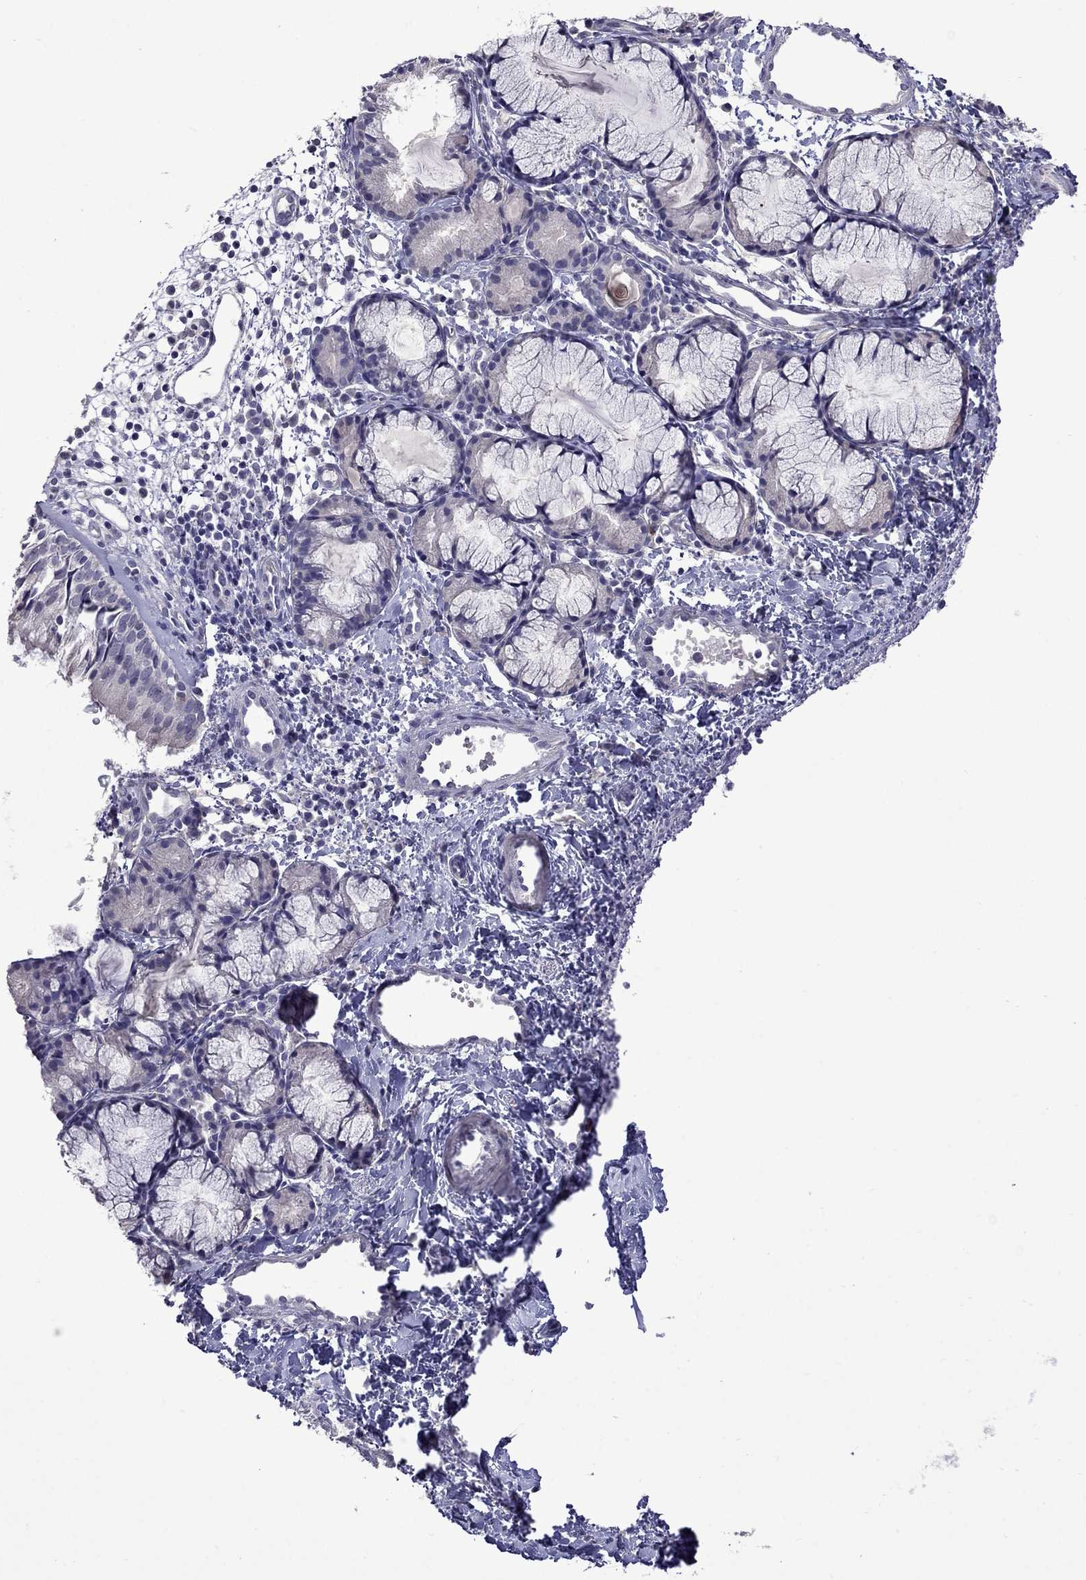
{"staining": {"intensity": "negative", "quantity": "none", "location": "none"}, "tissue": "nasopharynx", "cell_type": "Respiratory epithelial cells", "image_type": "normal", "snomed": [{"axis": "morphology", "description": "Normal tissue, NOS"}, {"axis": "topography", "description": "Nasopharynx"}], "caption": "Nasopharynx stained for a protein using IHC shows no expression respiratory epithelial cells.", "gene": "STAR", "patient": {"sex": "male", "age": 9}}